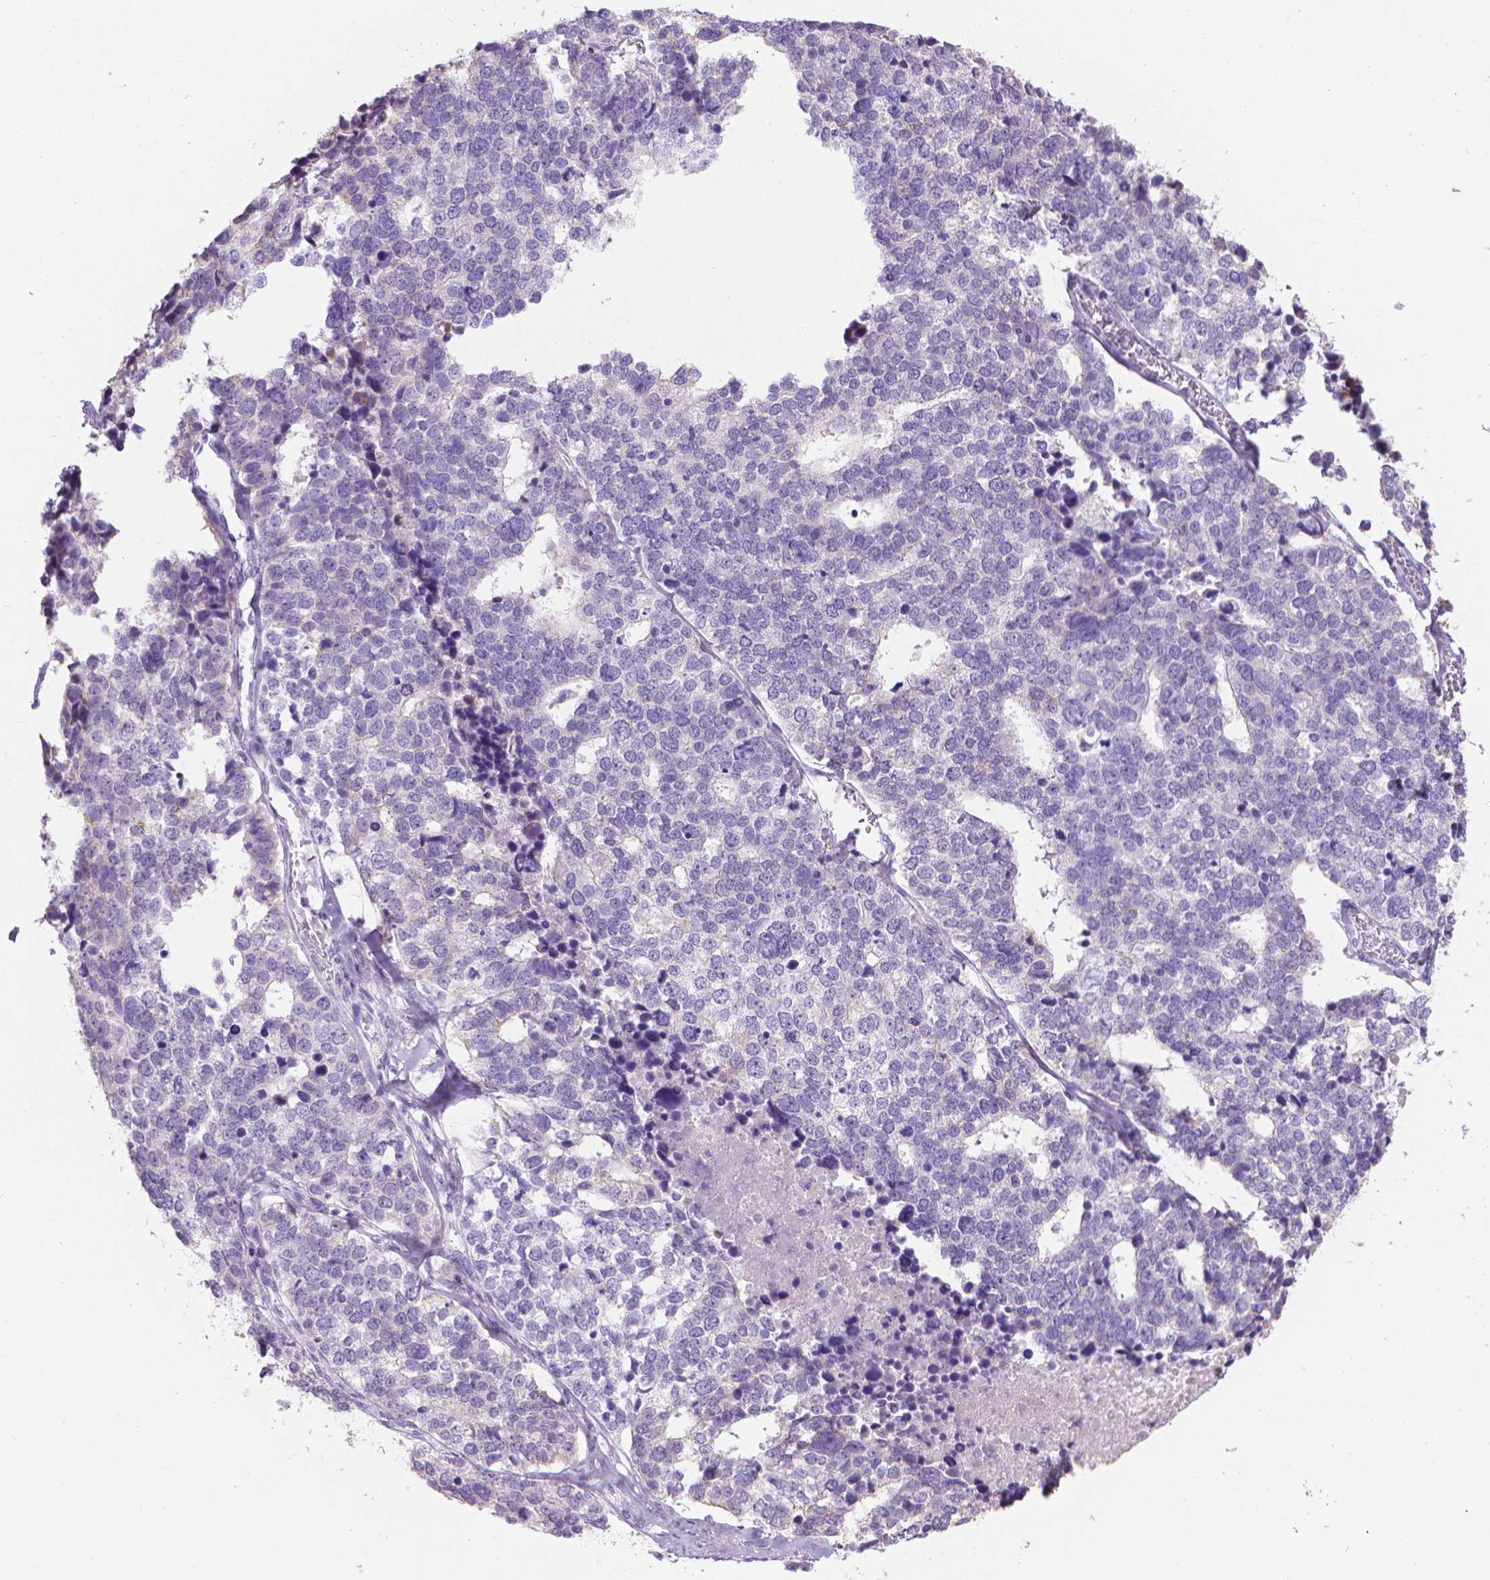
{"staining": {"intensity": "negative", "quantity": "none", "location": "none"}, "tissue": "stomach cancer", "cell_type": "Tumor cells", "image_type": "cancer", "snomed": [{"axis": "morphology", "description": "Adenocarcinoma, NOS"}, {"axis": "topography", "description": "Stomach"}], "caption": "IHC histopathology image of neoplastic tissue: stomach adenocarcinoma stained with DAB (3,3'-diaminobenzidine) shows no significant protein positivity in tumor cells.", "gene": "PNMA2", "patient": {"sex": "male", "age": 69}}